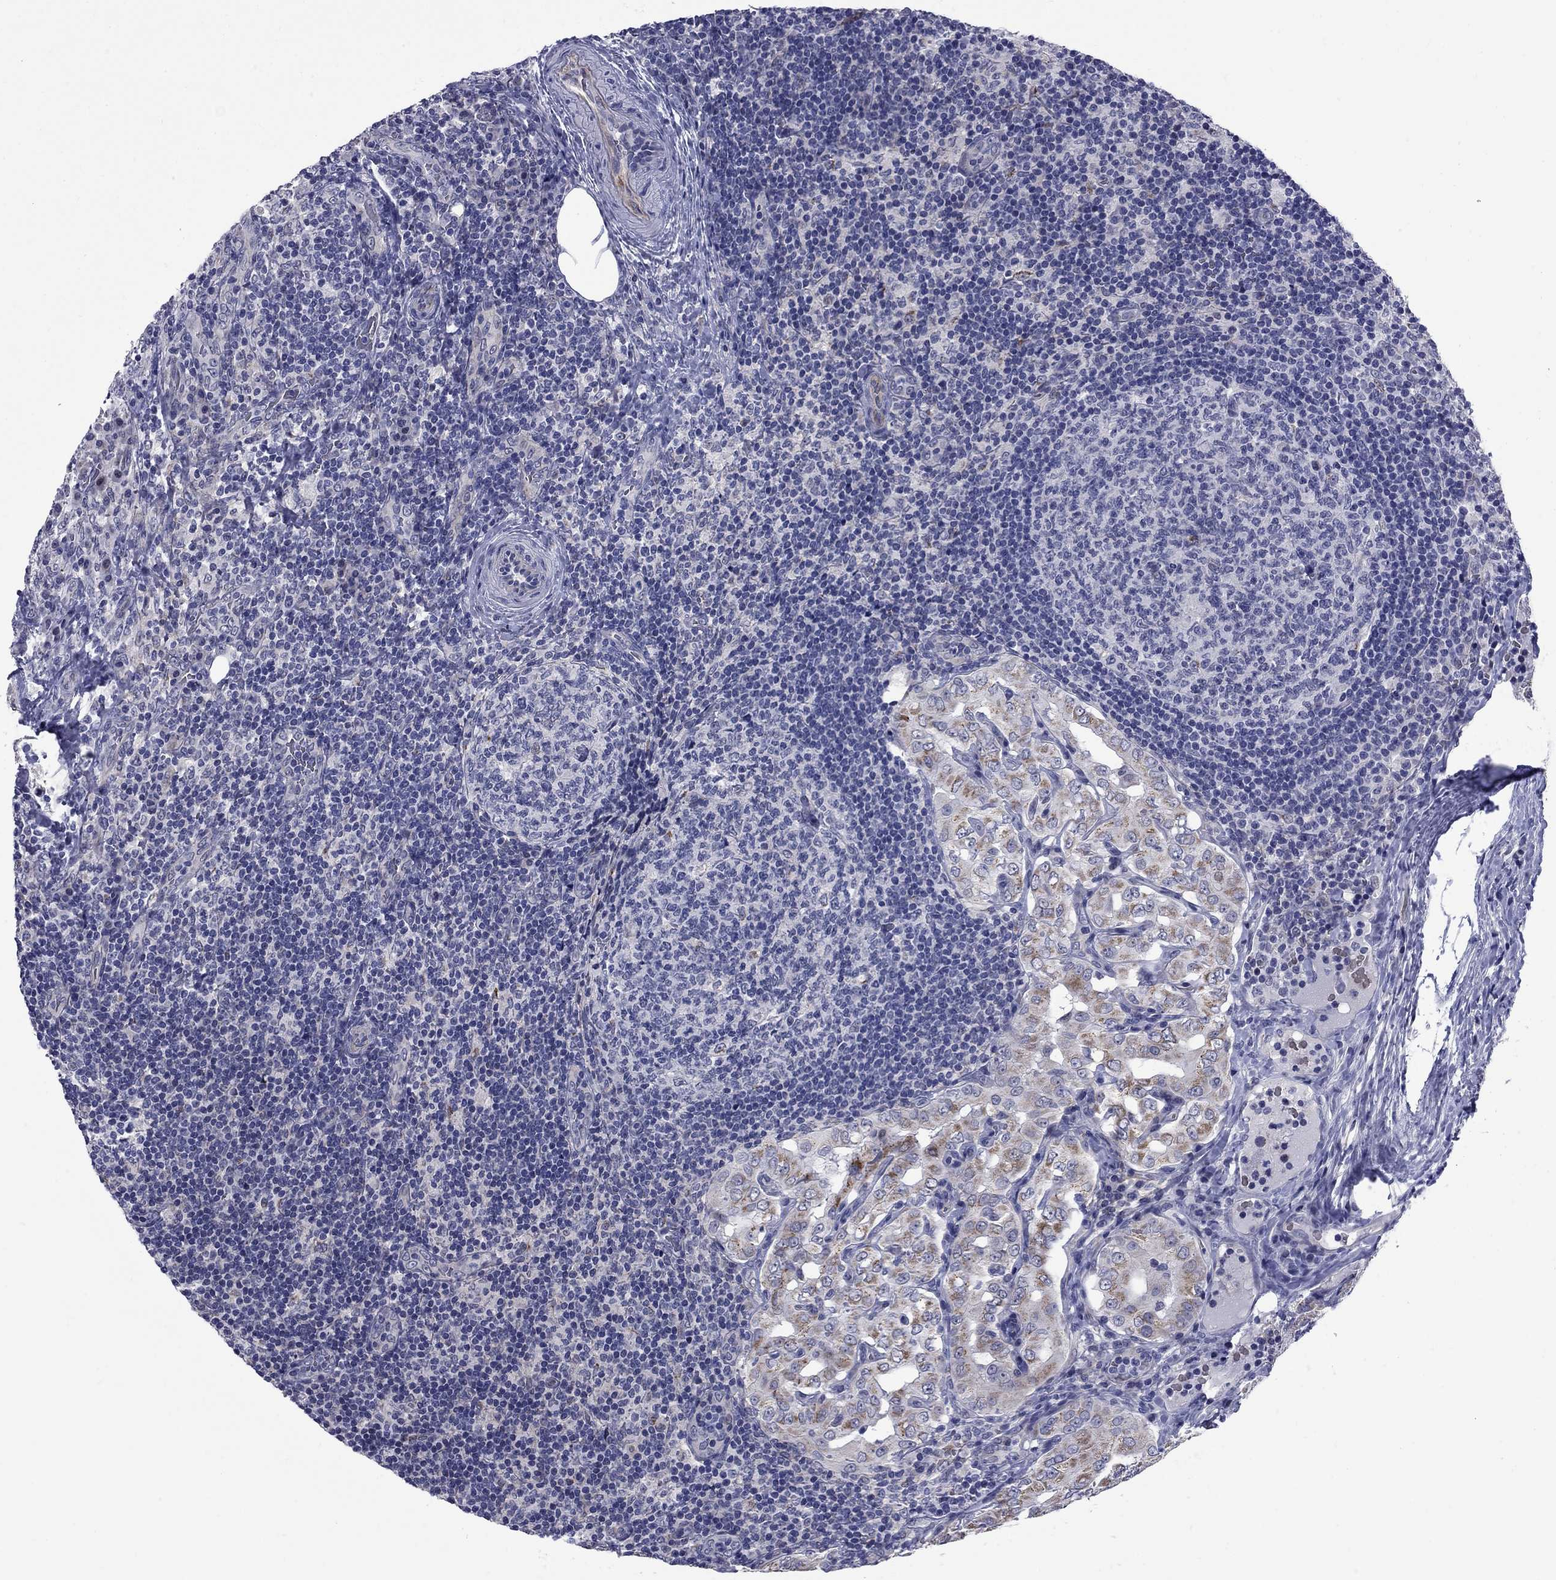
{"staining": {"intensity": "moderate", "quantity": ">75%", "location": "cytoplasmic/membranous"}, "tissue": "thyroid cancer", "cell_type": "Tumor cells", "image_type": "cancer", "snomed": [{"axis": "morphology", "description": "Papillary adenocarcinoma, NOS"}, {"axis": "topography", "description": "Thyroid gland"}], "caption": "Protein expression analysis of thyroid cancer (papillary adenocarcinoma) demonstrates moderate cytoplasmic/membranous positivity in about >75% of tumor cells.", "gene": "HTR4", "patient": {"sex": "male", "age": 61}}